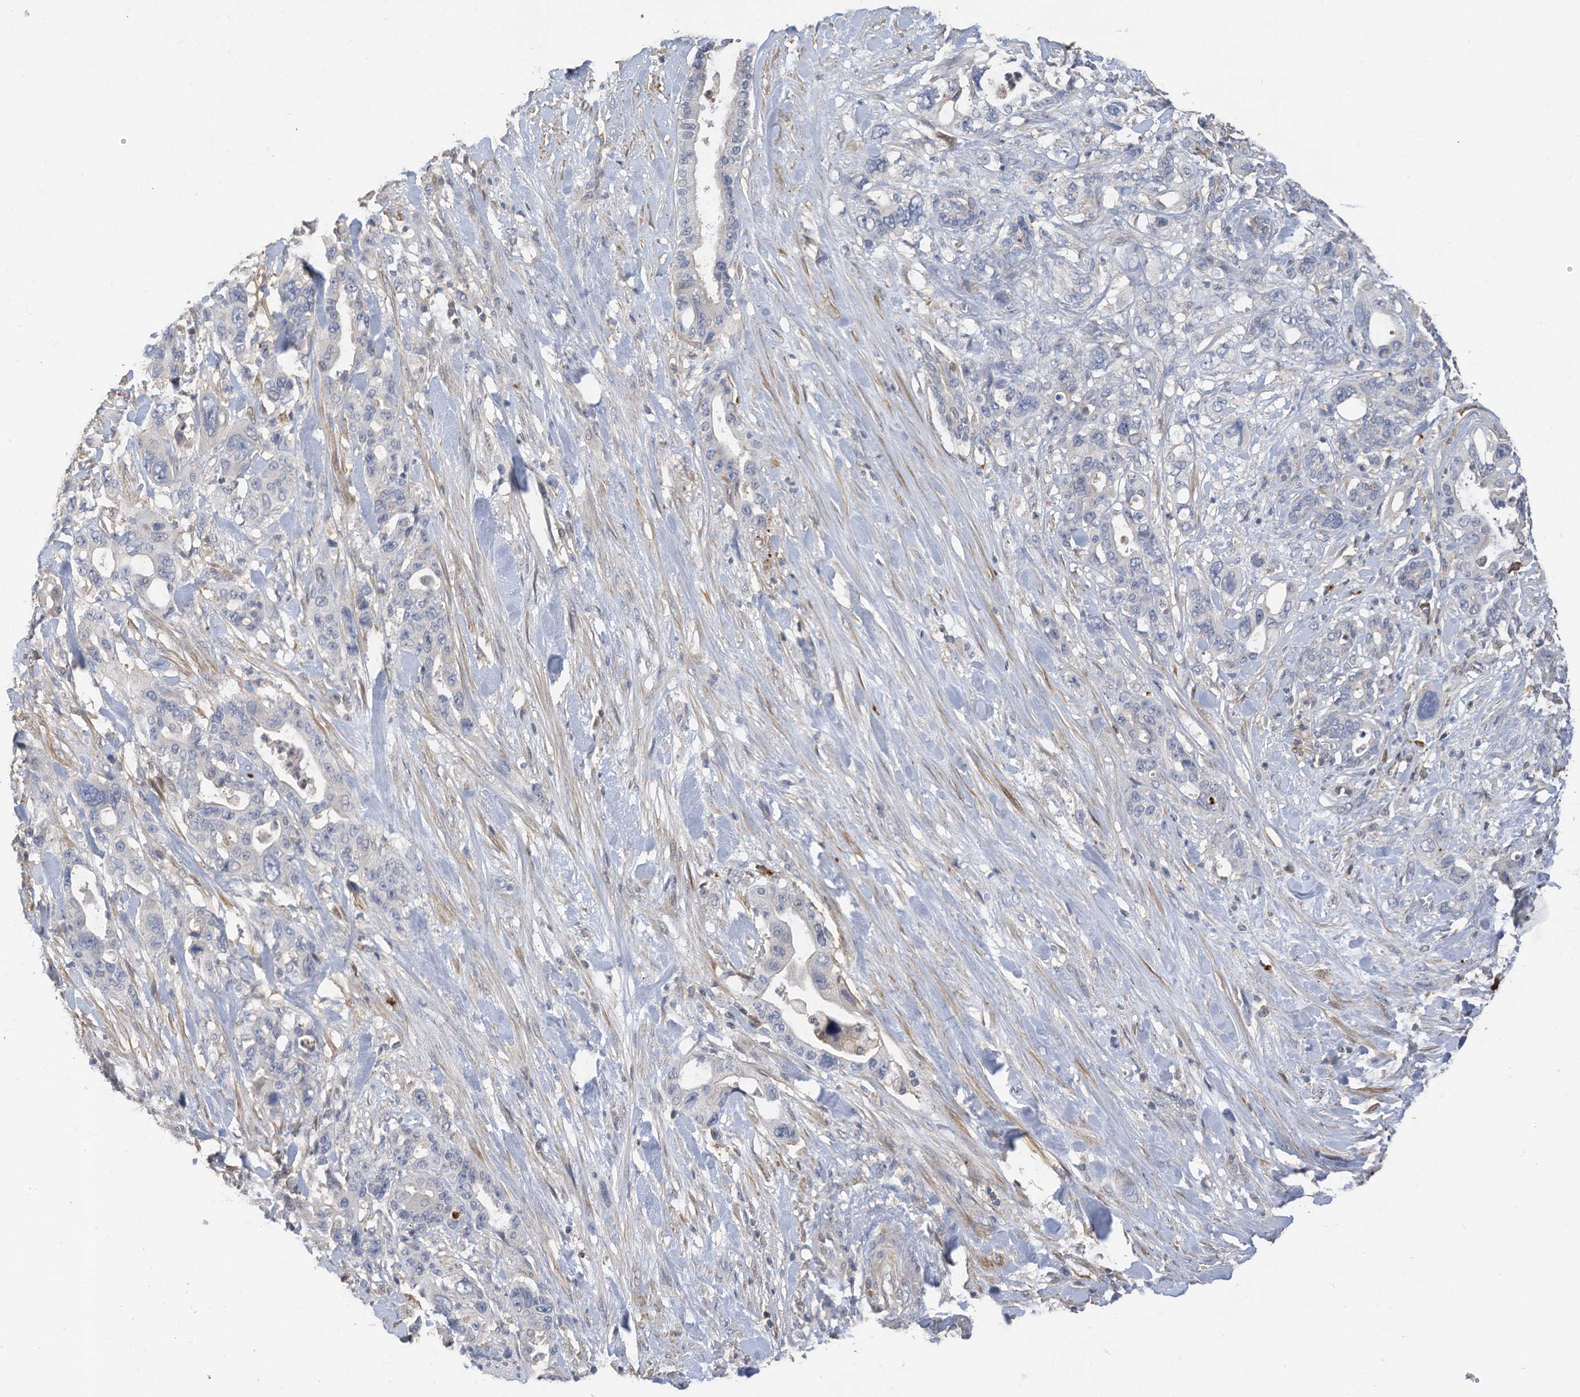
{"staining": {"intensity": "negative", "quantity": "none", "location": "none"}, "tissue": "pancreatic cancer", "cell_type": "Tumor cells", "image_type": "cancer", "snomed": [{"axis": "morphology", "description": "Adenocarcinoma, NOS"}, {"axis": "topography", "description": "Pancreas"}], "caption": "Immunohistochemical staining of human pancreatic adenocarcinoma demonstrates no significant staining in tumor cells.", "gene": "SLFN14", "patient": {"sex": "male", "age": 46}}